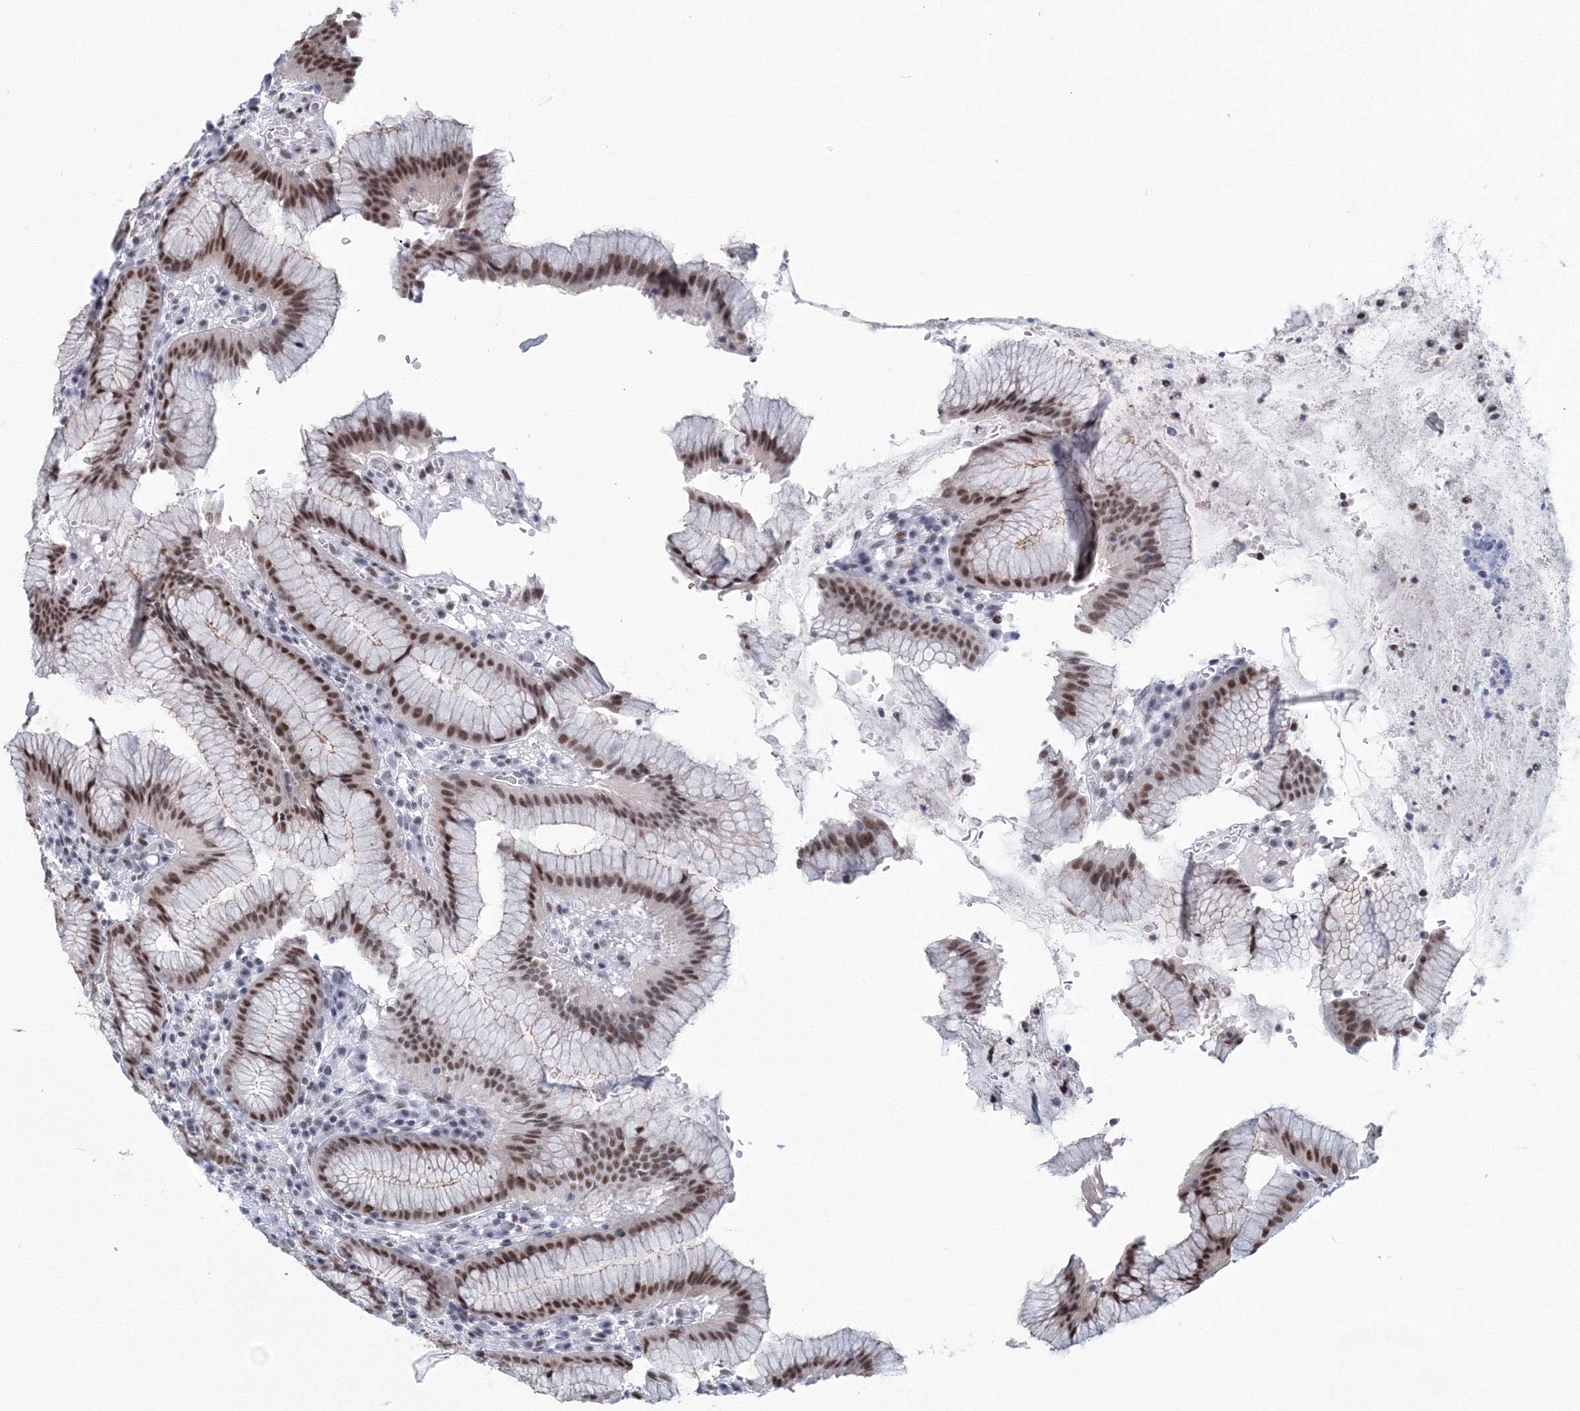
{"staining": {"intensity": "moderate", "quantity": ">75%", "location": "nuclear"}, "tissue": "stomach", "cell_type": "Glandular cells", "image_type": "normal", "snomed": [{"axis": "morphology", "description": "Normal tissue, NOS"}, {"axis": "topography", "description": "Stomach"}], "caption": "Immunohistochemical staining of unremarkable human stomach displays medium levels of moderate nuclear staining in approximately >75% of glandular cells.", "gene": "SF3B6", "patient": {"sex": "male", "age": 55}}